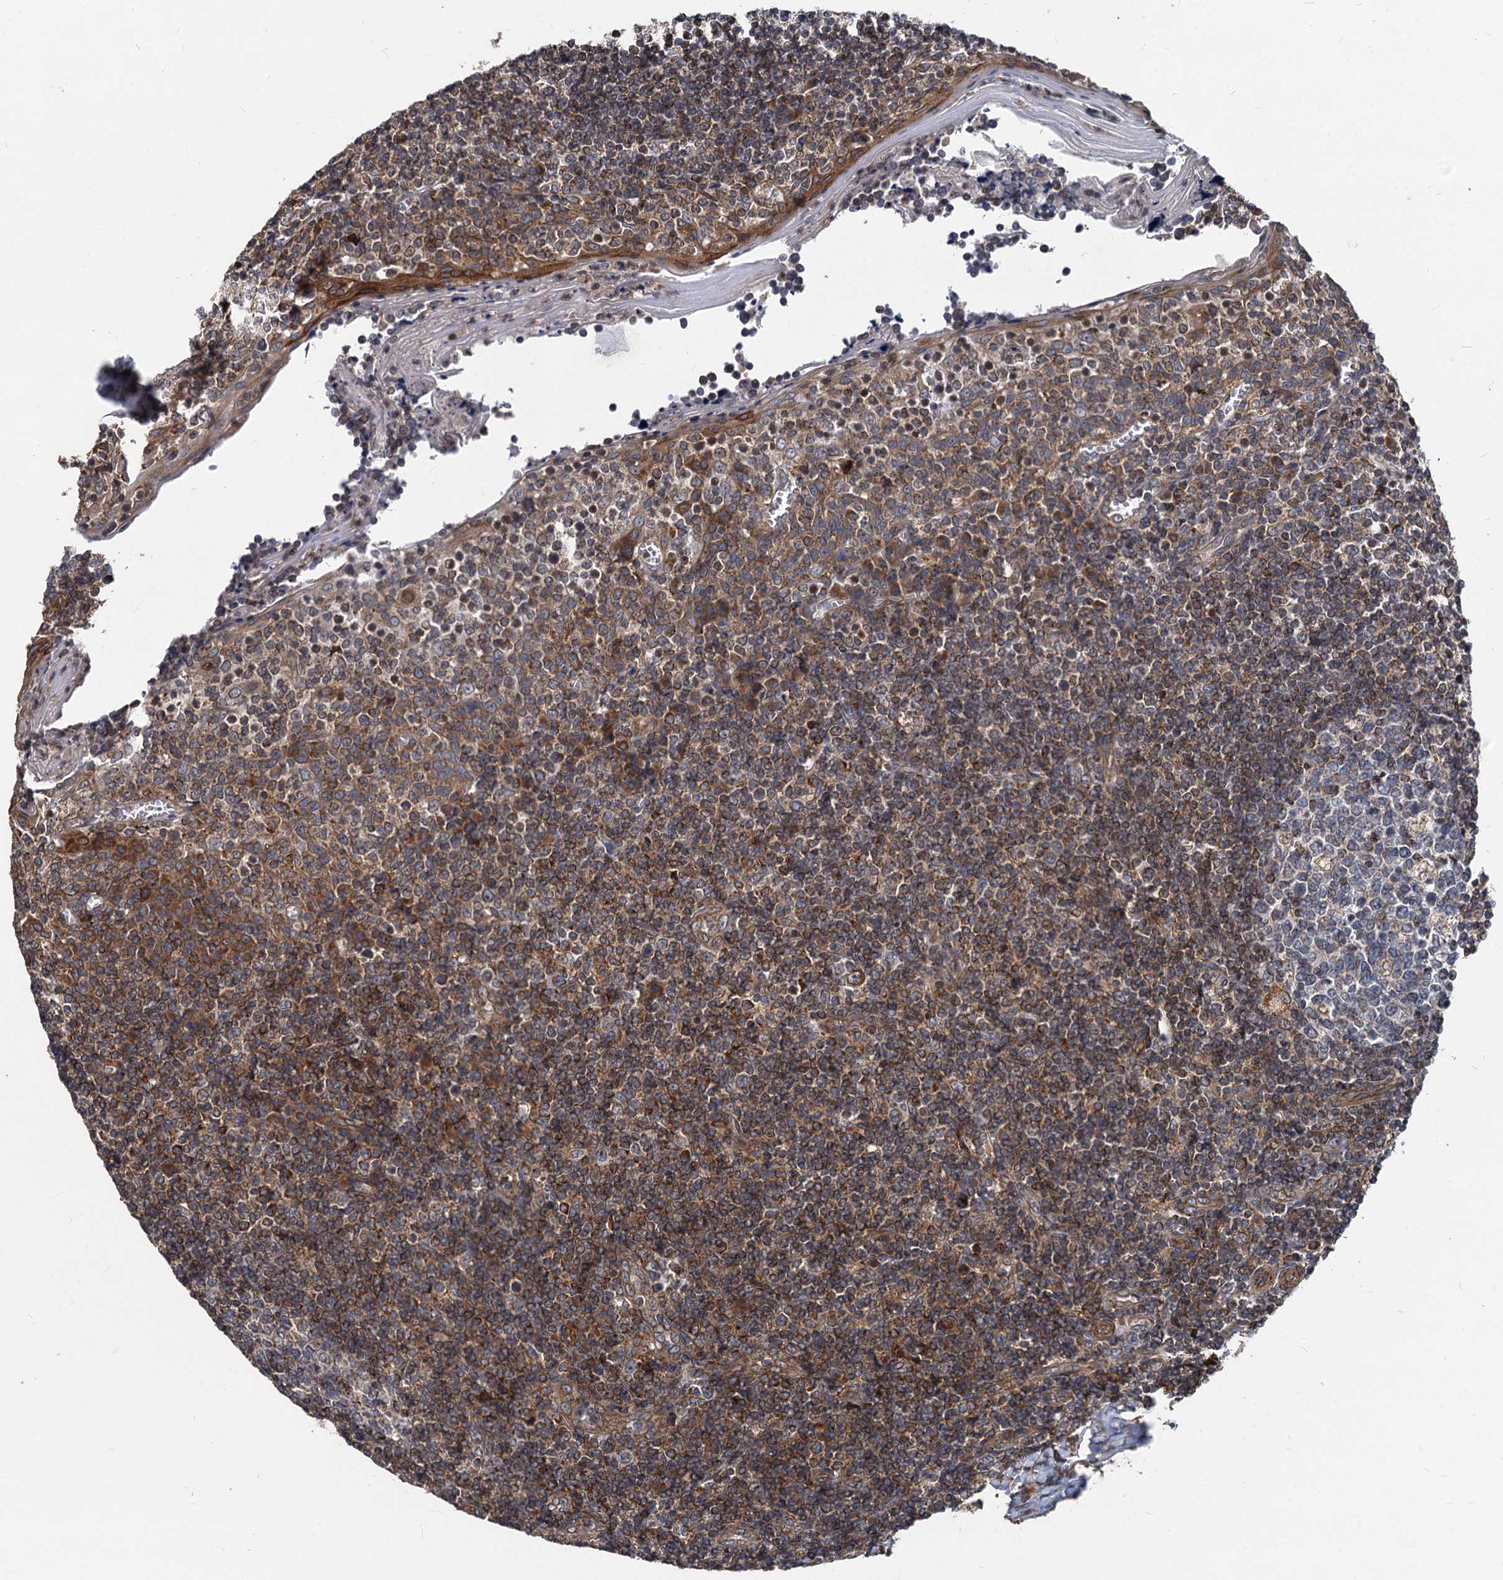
{"staining": {"intensity": "moderate", "quantity": "<25%", "location": "cytoplasmic/membranous"}, "tissue": "tonsil", "cell_type": "Germinal center cells", "image_type": "normal", "snomed": [{"axis": "morphology", "description": "Normal tissue, NOS"}, {"axis": "topography", "description": "Tonsil"}], "caption": "The immunohistochemical stain shows moderate cytoplasmic/membranous staining in germinal center cells of unremarkable tonsil. (Brightfield microscopy of DAB IHC at high magnification).", "gene": "STIM1", "patient": {"sex": "female", "age": 19}}